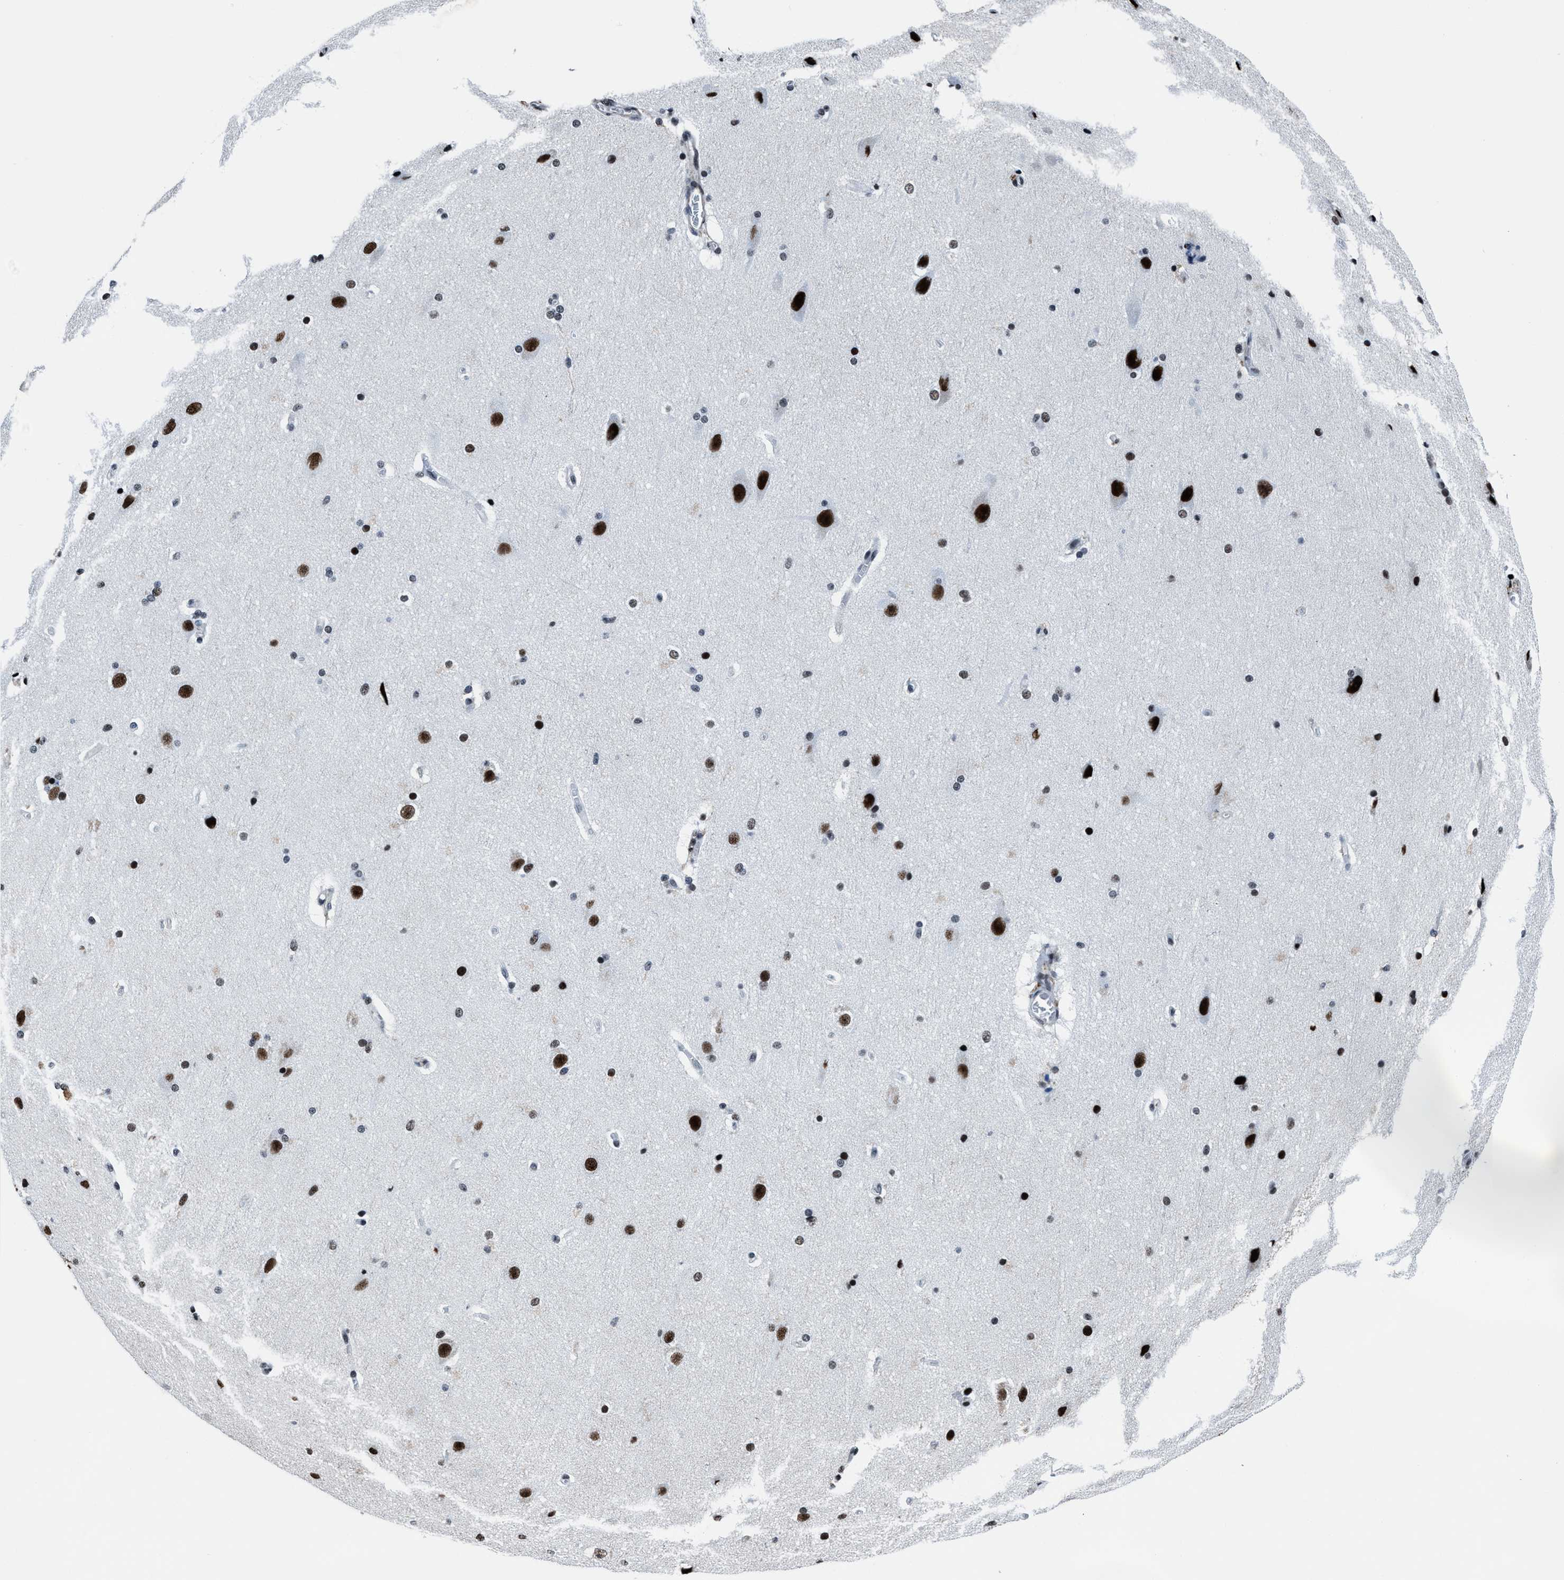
{"staining": {"intensity": "moderate", "quantity": "25%-75%", "location": "nuclear"}, "tissue": "cerebral cortex", "cell_type": "Endothelial cells", "image_type": "normal", "snomed": [{"axis": "morphology", "description": "Normal tissue, NOS"}, {"axis": "topography", "description": "Cerebral cortex"}, {"axis": "topography", "description": "Hippocampus"}], "caption": "IHC of benign cerebral cortex displays medium levels of moderate nuclear expression in about 25%-75% of endothelial cells. (brown staining indicates protein expression, while blue staining denotes nuclei).", "gene": "PPIE", "patient": {"sex": "female", "age": 19}}